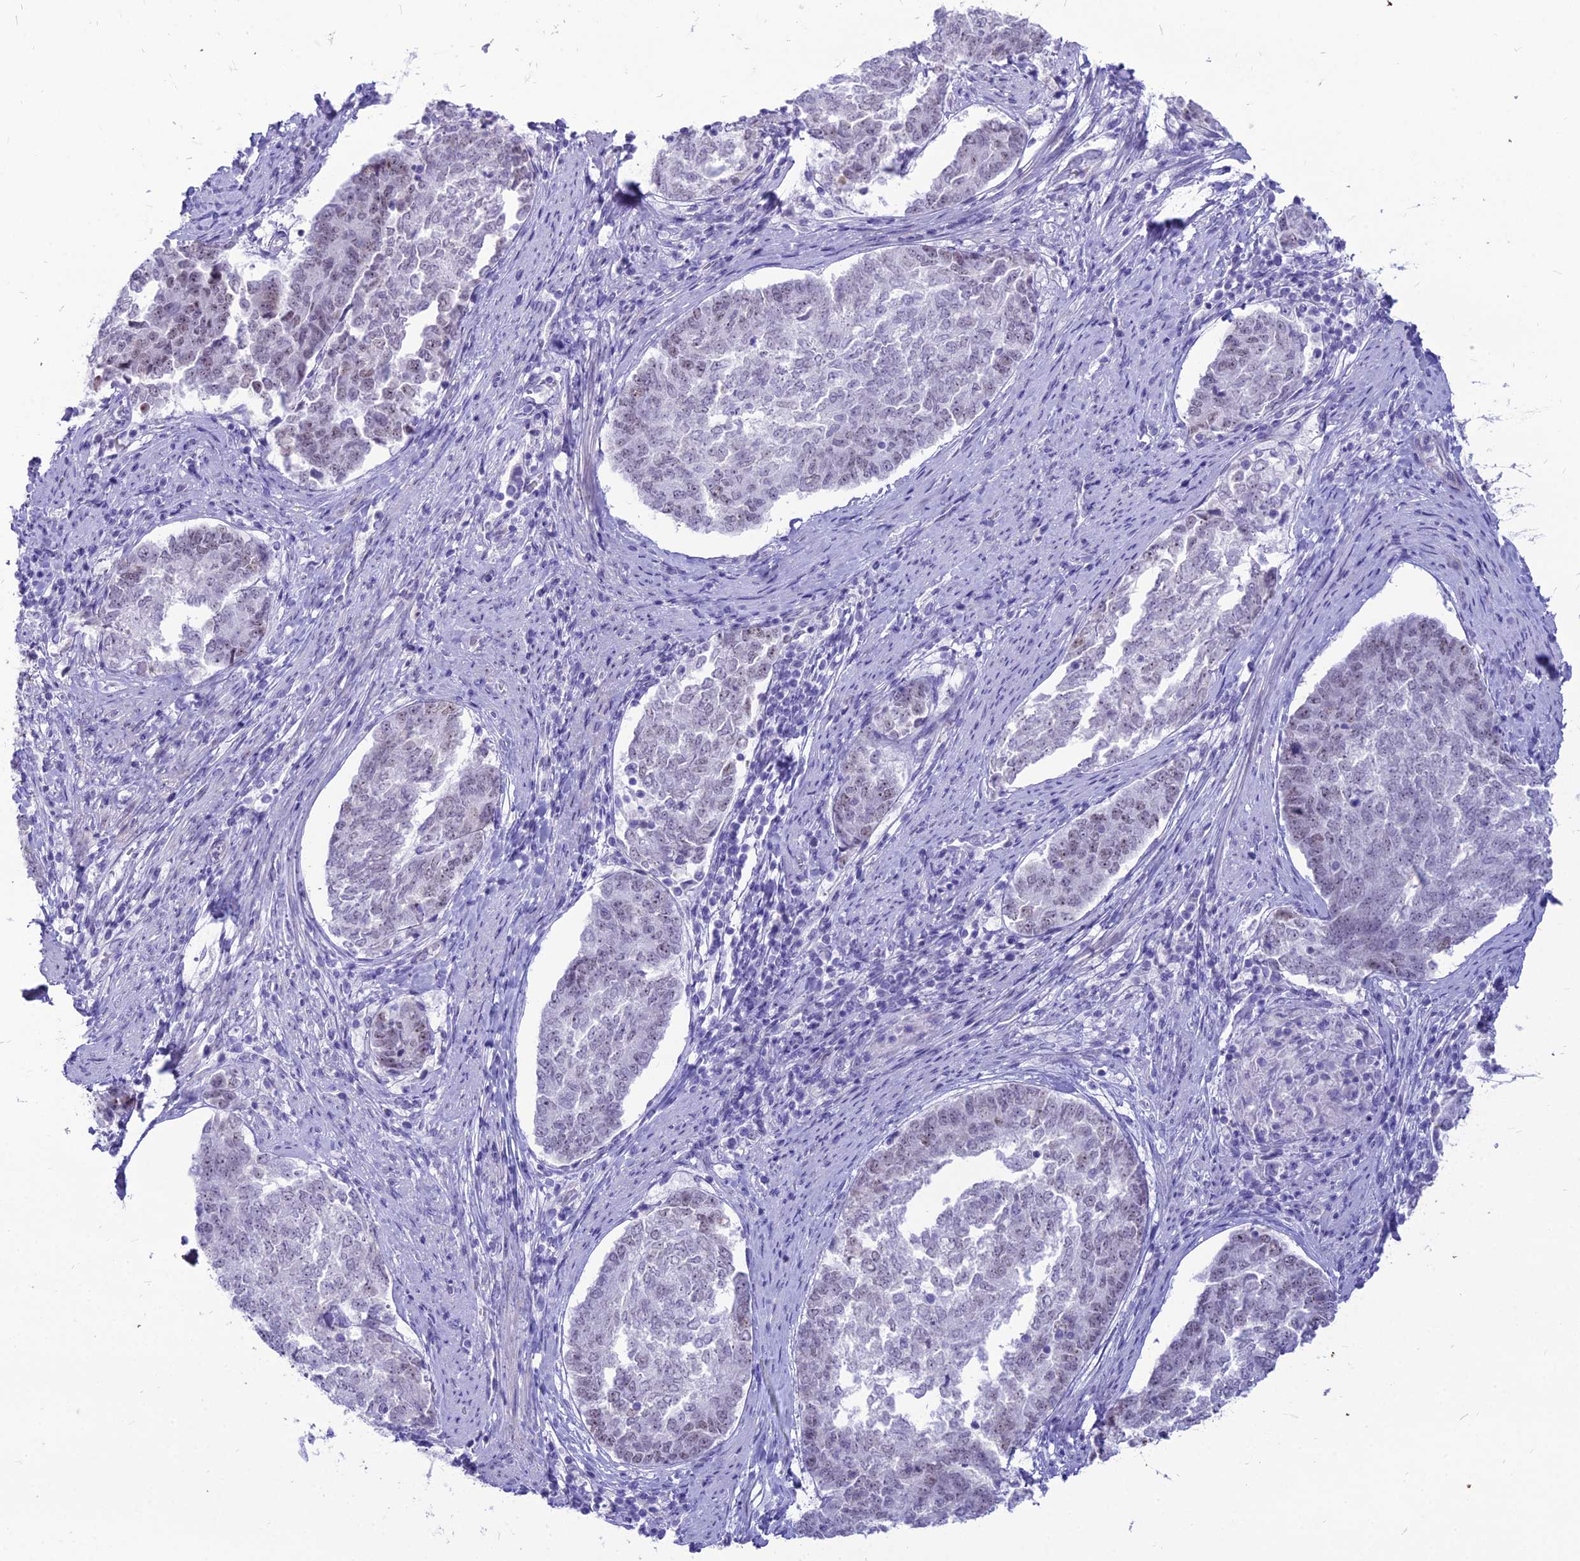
{"staining": {"intensity": "weak", "quantity": "<25%", "location": "nuclear"}, "tissue": "endometrial cancer", "cell_type": "Tumor cells", "image_type": "cancer", "snomed": [{"axis": "morphology", "description": "Adenocarcinoma, NOS"}, {"axis": "topography", "description": "Endometrium"}], "caption": "This is an immunohistochemistry photomicrograph of human adenocarcinoma (endometrial). There is no staining in tumor cells.", "gene": "DHX40", "patient": {"sex": "female", "age": 80}}